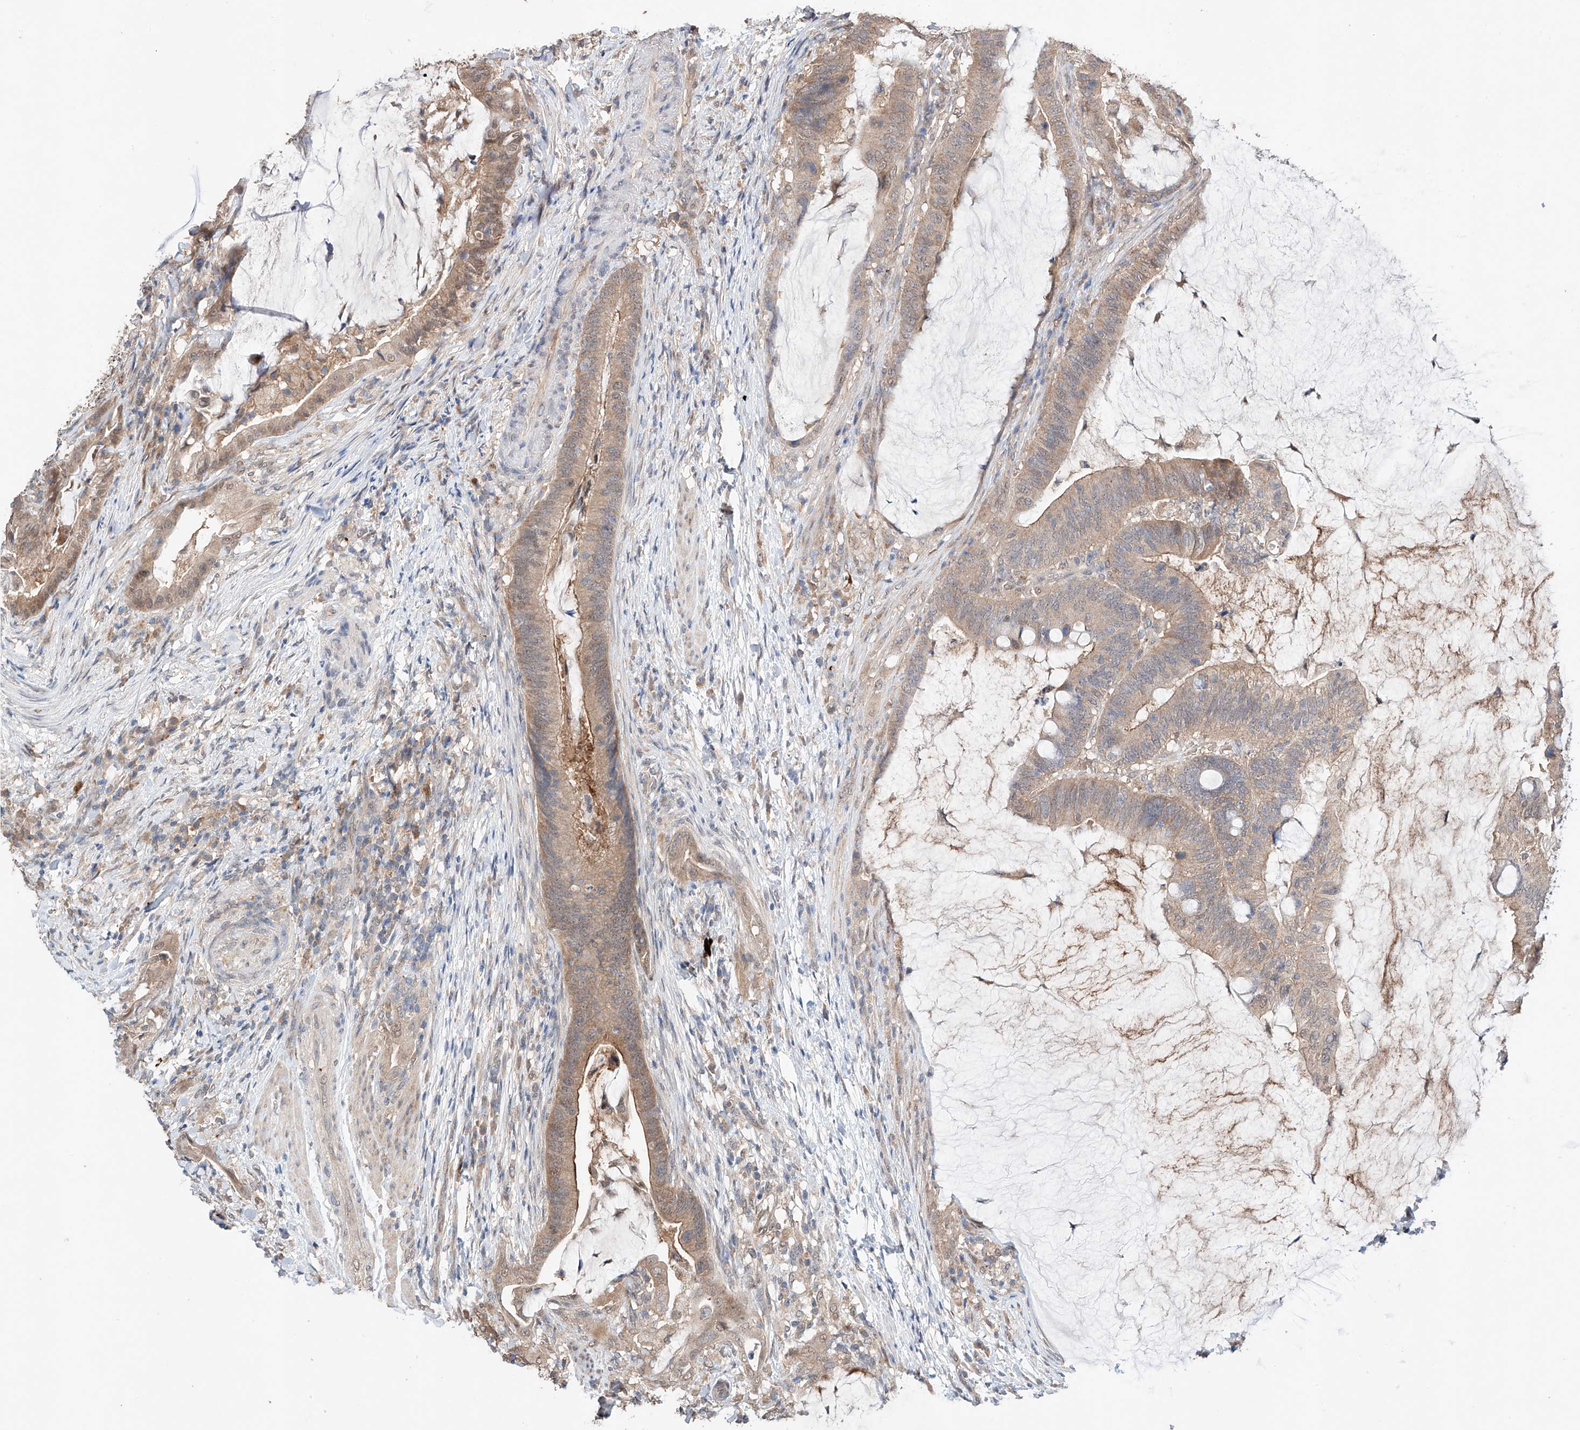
{"staining": {"intensity": "moderate", "quantity": "25%-75%", "location": "cytoplasmic/membranous,nuclear"}, "tissue": "colorectal cancer", "cell_type": "Tumor cells", "image_type": "cancer", "snomed": [{"axis": "morphology", "description": "Adenocarcinoma, NOS"}, {"axis": "topography", "description": "Colon"}], "caption": "High-power microscopy captured an IHC photomicrograph of colorectal cancer (adenocarcinoma), revealing moderate cytoplasmic/membranous and nuclear staining in about 25%-75% of tumor cells. (Stains: DAB (3,3'-diaminobenzidine) in brown, nuclei in blue, Microscopy: brightfield microscopy at high magnification).", "gene": "ZFHX2", "patient": {"sex": "female", "age": 66}}